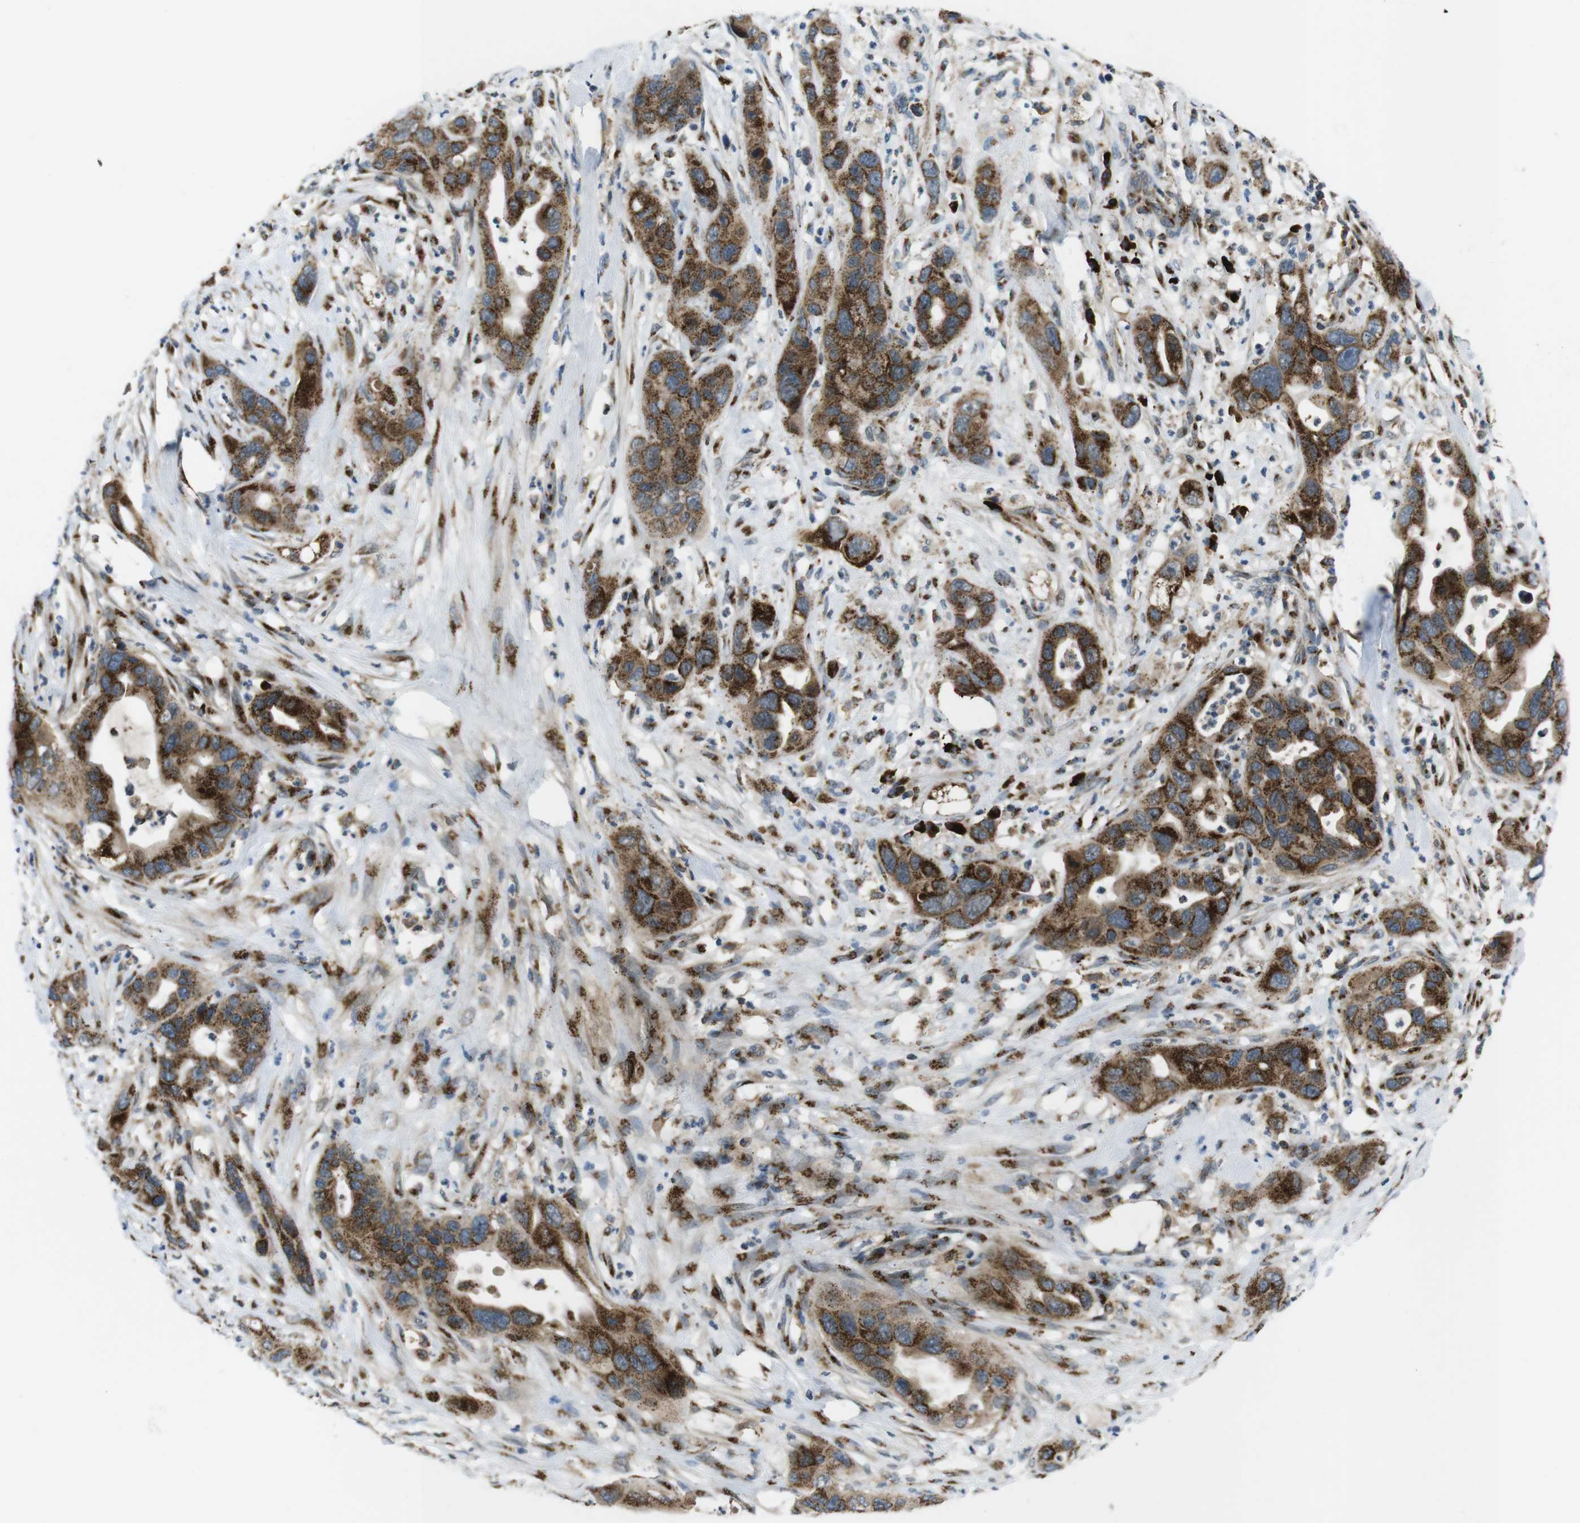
{"staining": {"intensity": "strong", "quantity": ">75%", "location": "cytoplasmic/membranous"}, "tissue": "pancreatic cancer", "cell_type": "Tumor cells", "image_type": "cancer", "snomed": [{"axis": "morphology", "description": "Adenocarcinoma, NOS"}, {"axis": "topography", "description": "Pancreas"}], "caption": "Strong cytoplasmic/membranous expression for a protein is present in approximately >75% of tumor cells of pancreatic cancer (adenocarcinoma) using immunohistochemistry (IHC).", "gene": "ZFPL1", "patient": {"sex": "female", "age": 71}}